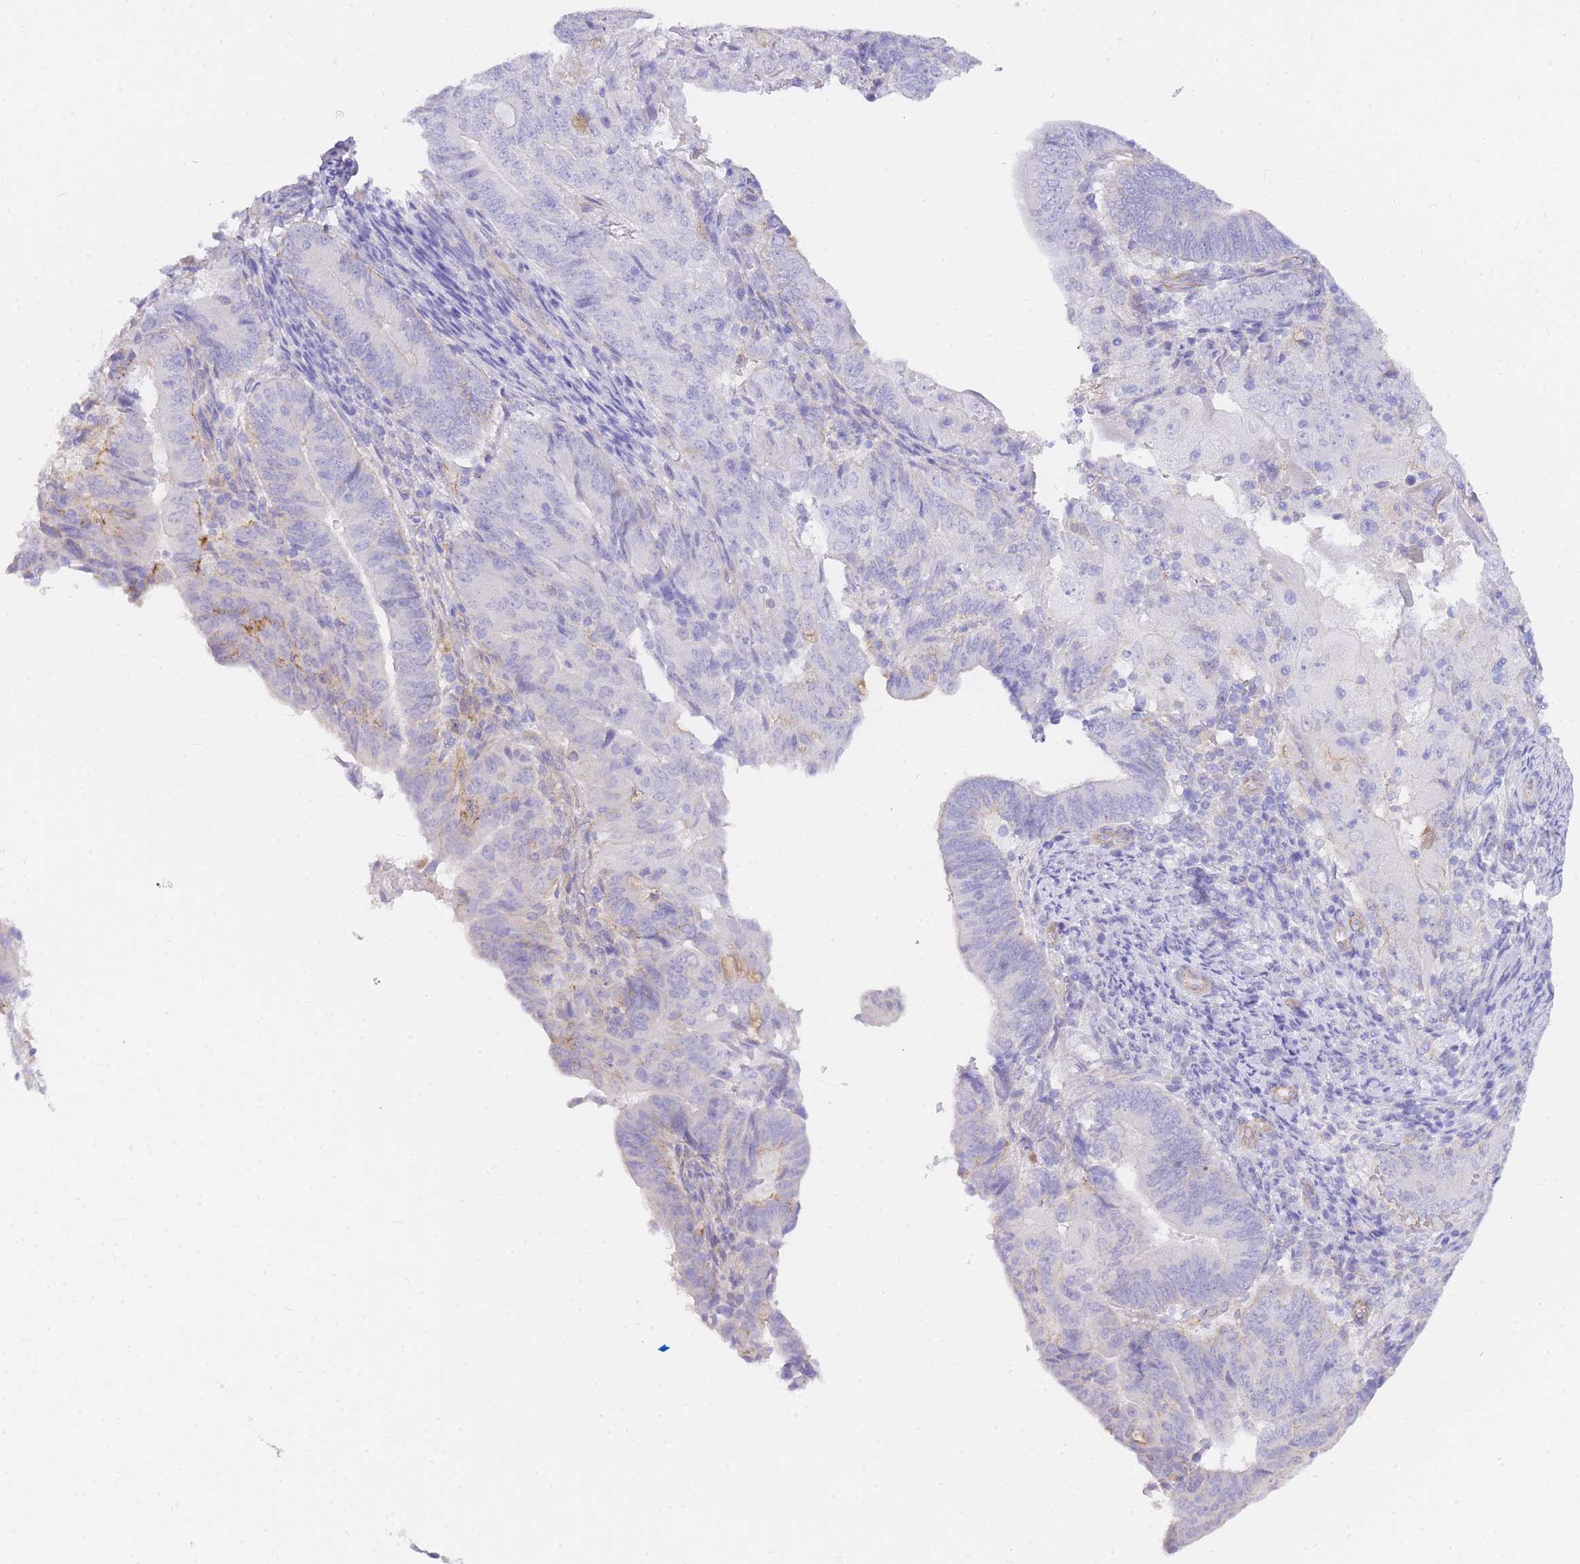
{"staining": {"intensity": "negative", "quantity": "none", "location": "none"}, "tissue": "endometrial cancer", "cell_type": "Tumor cells", "image_type": "cancer", "snomed": [{"axis": "morphology", "description": "Adenocarcinoma, NOS"}, {"axis": "topography", "description": "Endometrium"}], "caption": "Immunohistochemical staining of human endometrial cancer displays no significant positivity in tumor cells. (DAB (3,3'-diaminobenzidine) IHC, high magnification).", "gene": "SRSF12", "patient": {"sex": "female", "age": 70}}